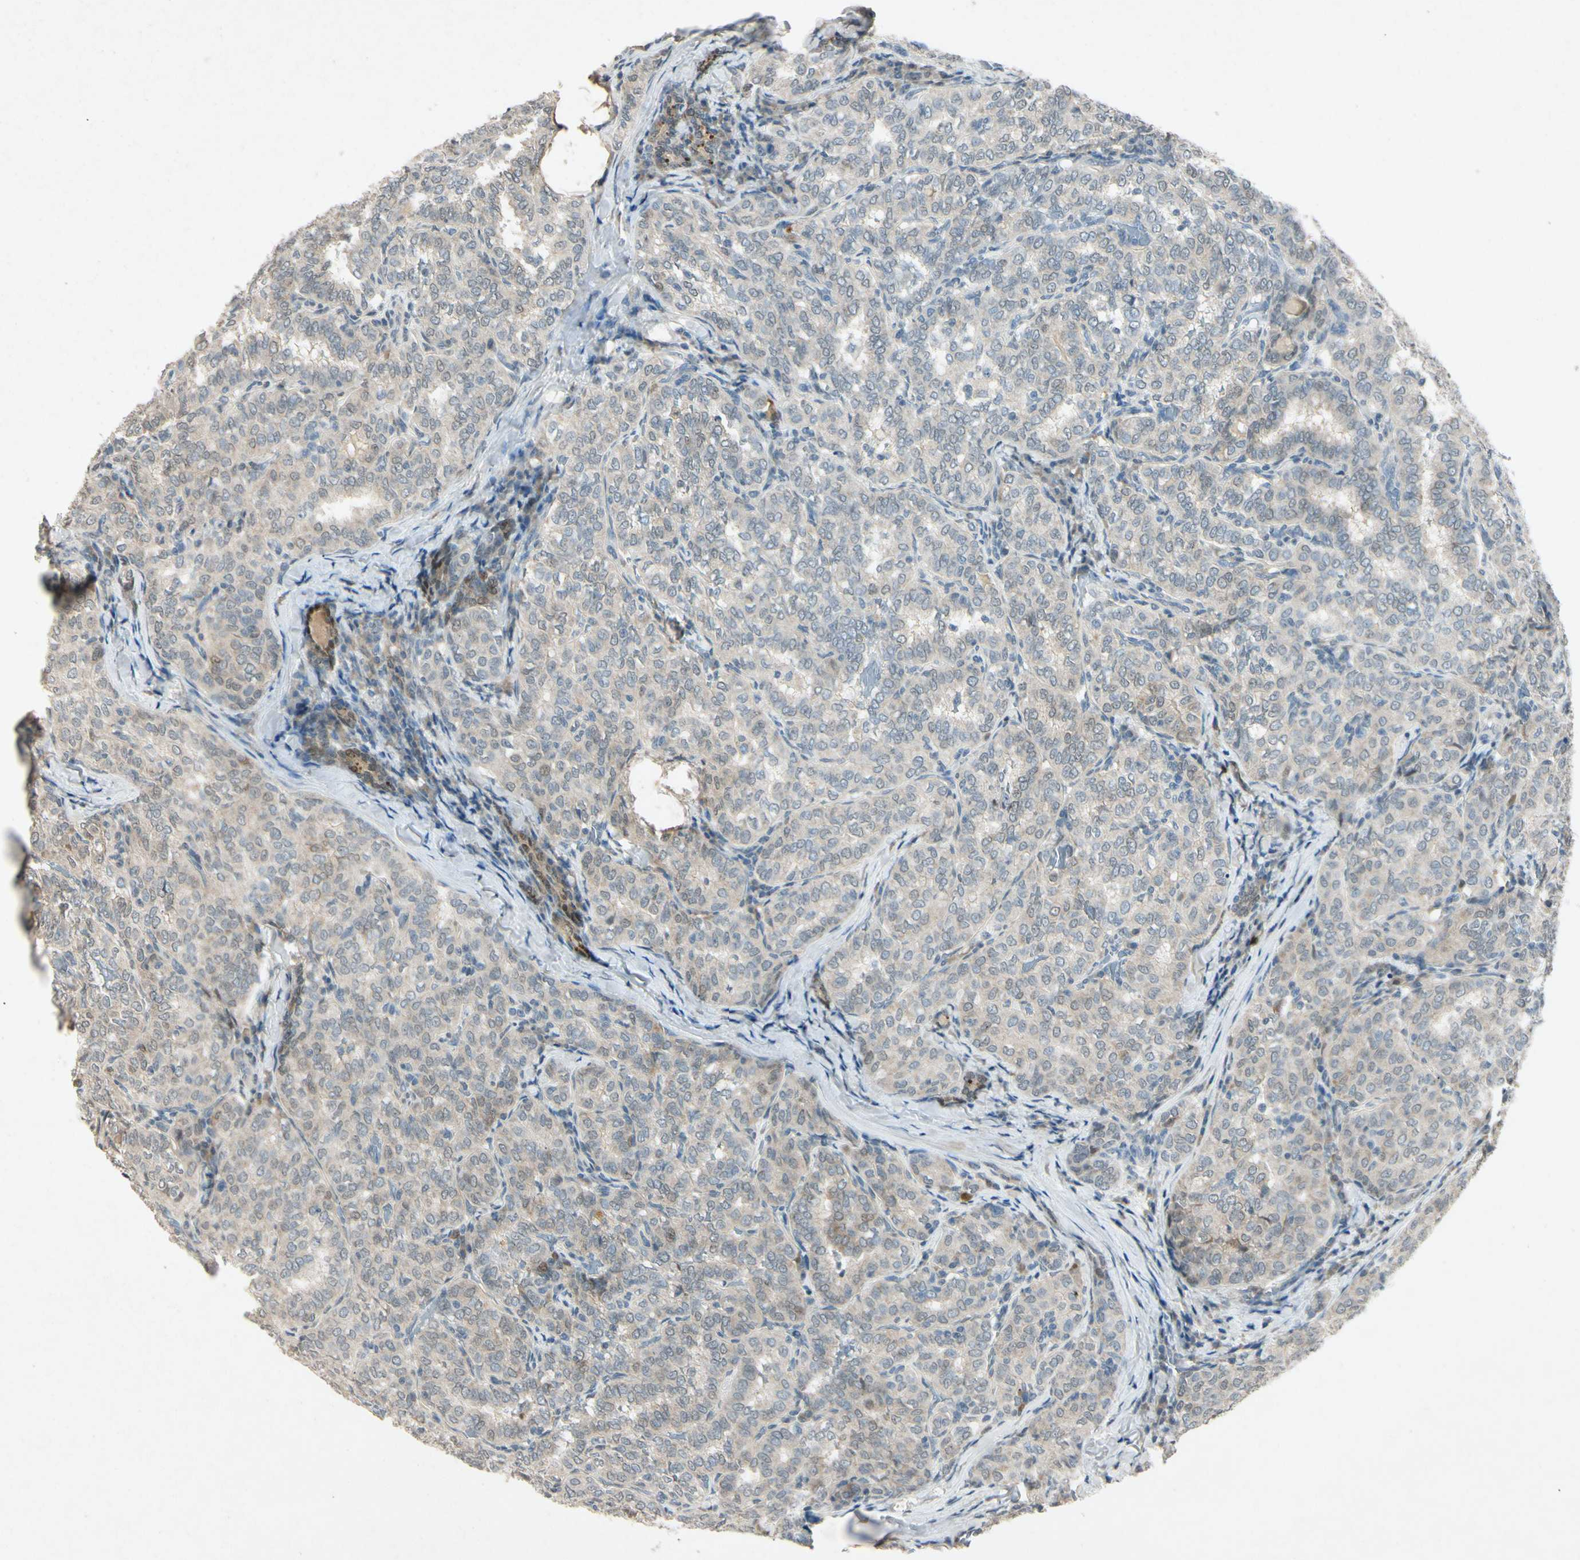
{"staining": {"intensity": "weak", "quantity": "<25%", "location": "cytoplasmic/membranous"}, "tissue": "thyroid cancer", "cell_type": "Tumor cells", "image_type": "cancer", "snomed": [{"axis": "morphology", "description": "Normal tissue, NOS"}, {"axis": "morphology", "description": "Papillary adenocarcinoma, NOS"}, {"axis": "topography", "description": "Thyroid gland"}], "caption": "Immunohistochemistry (IHC) micrograph of human thyroid cancer (papillary adenocarcinoma) stained for a protein (brown), which demonstrates no expression in tumor cells. (DAB immunohistochemistry (IHC), high magnification).", "gene": "HSPA1B", "patient": {"sex": "female", "age": 30}}